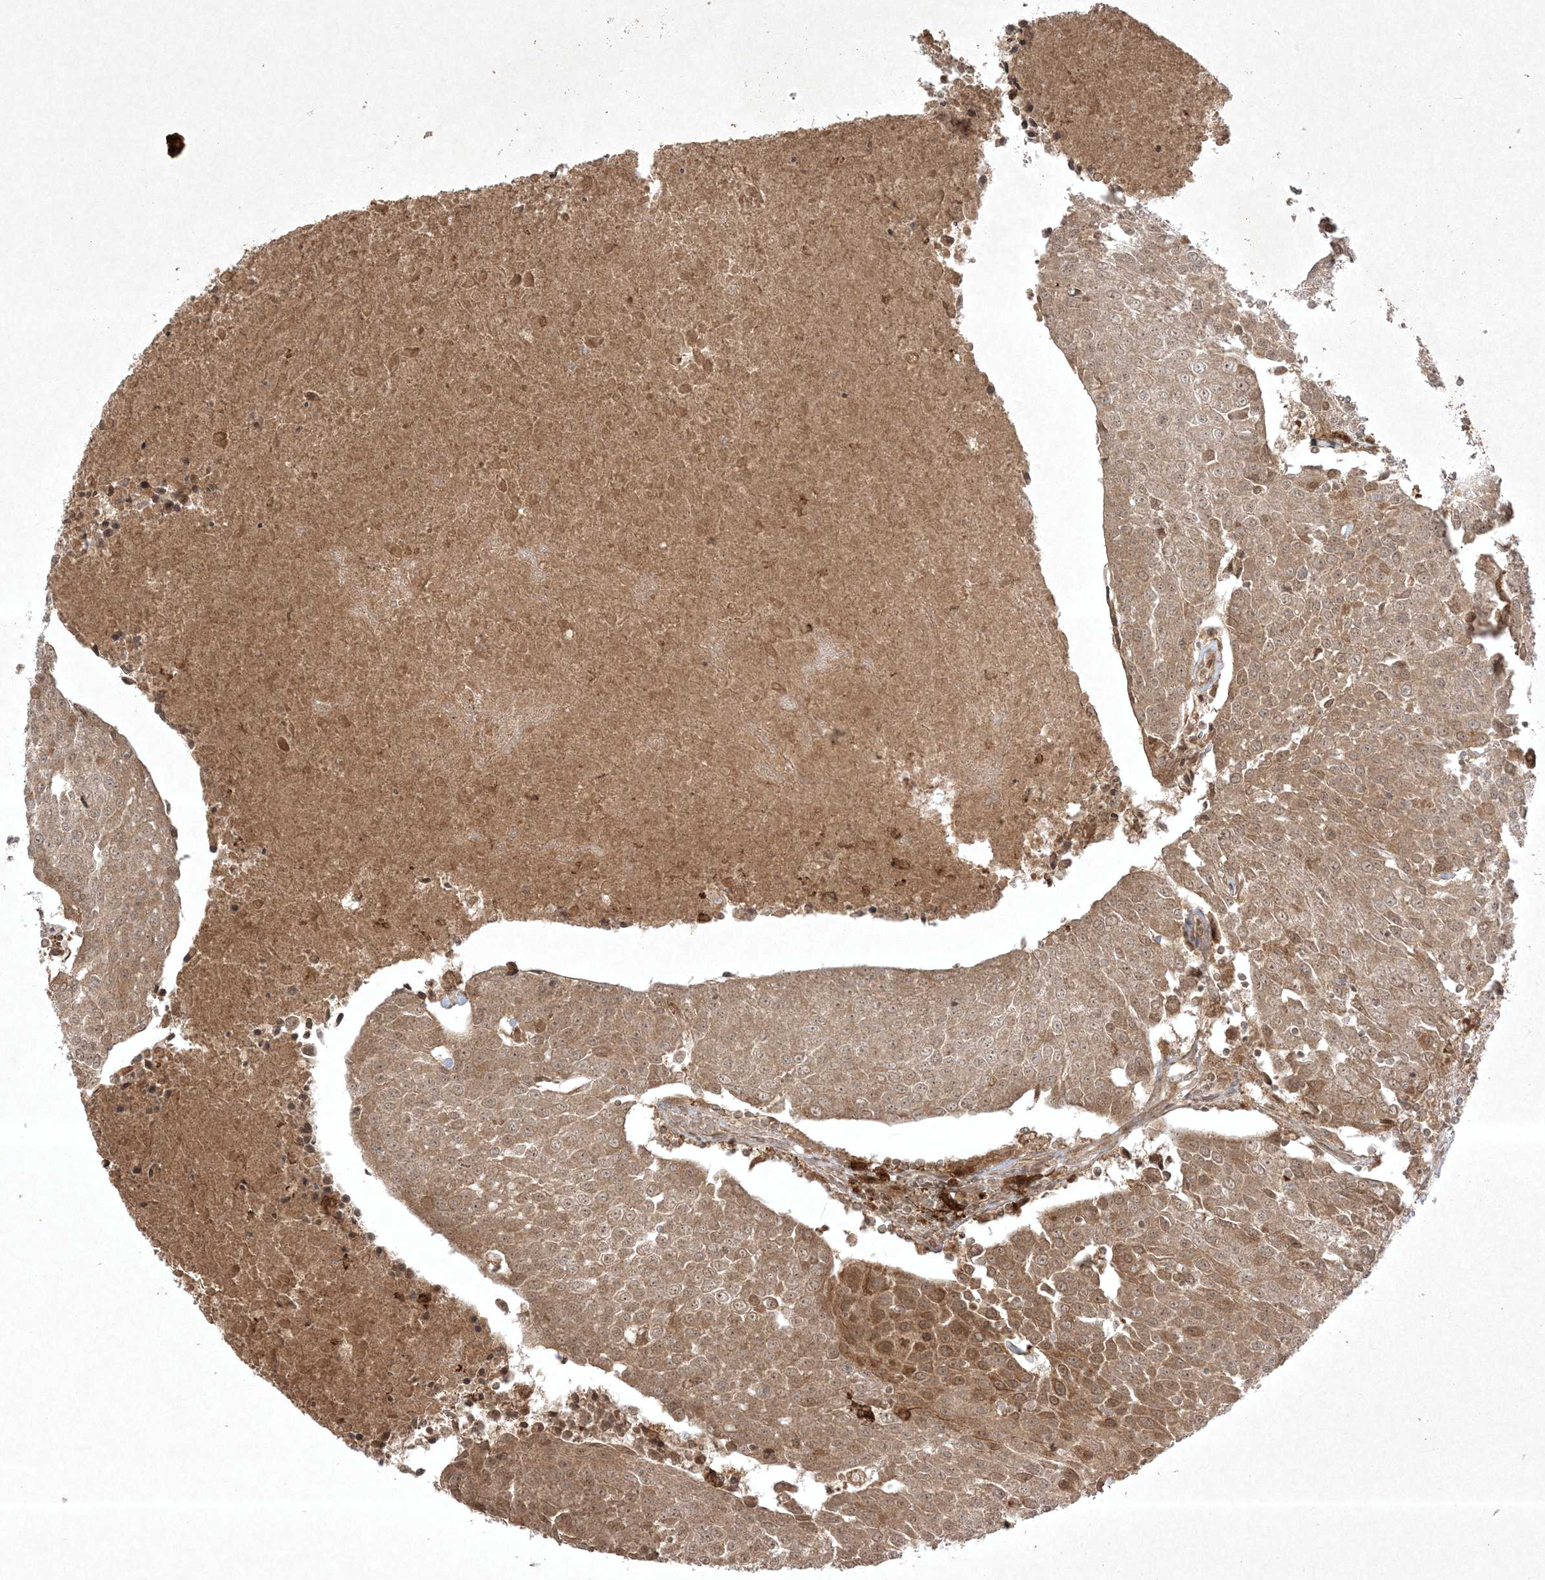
{"staining": {"intensity": "moderate", "quantity": "25%-75%", "location": "cytoplasmic/membranous"}, "tissue": "urothelial cancer", "cell_type": "Tumor cells", "image_type": "cancer", "snomed": [{"axis": "morphology", "description": "Urothelial carcinoma, High grade"}, {"axis": "topography", "description": "Urinary bladder"}], "caption": "An immunohistochemistry micrograph of tumor tissue is shown. Protein staining in brown labels moderate cytoplasmic/membranous positivity in urothelial cancer within tumor cells. (brown staining indicates protein expression, while blue staining denotes nuclei).", "gene": "PTK6", "patient": {"sex": "female", "age": 85}}